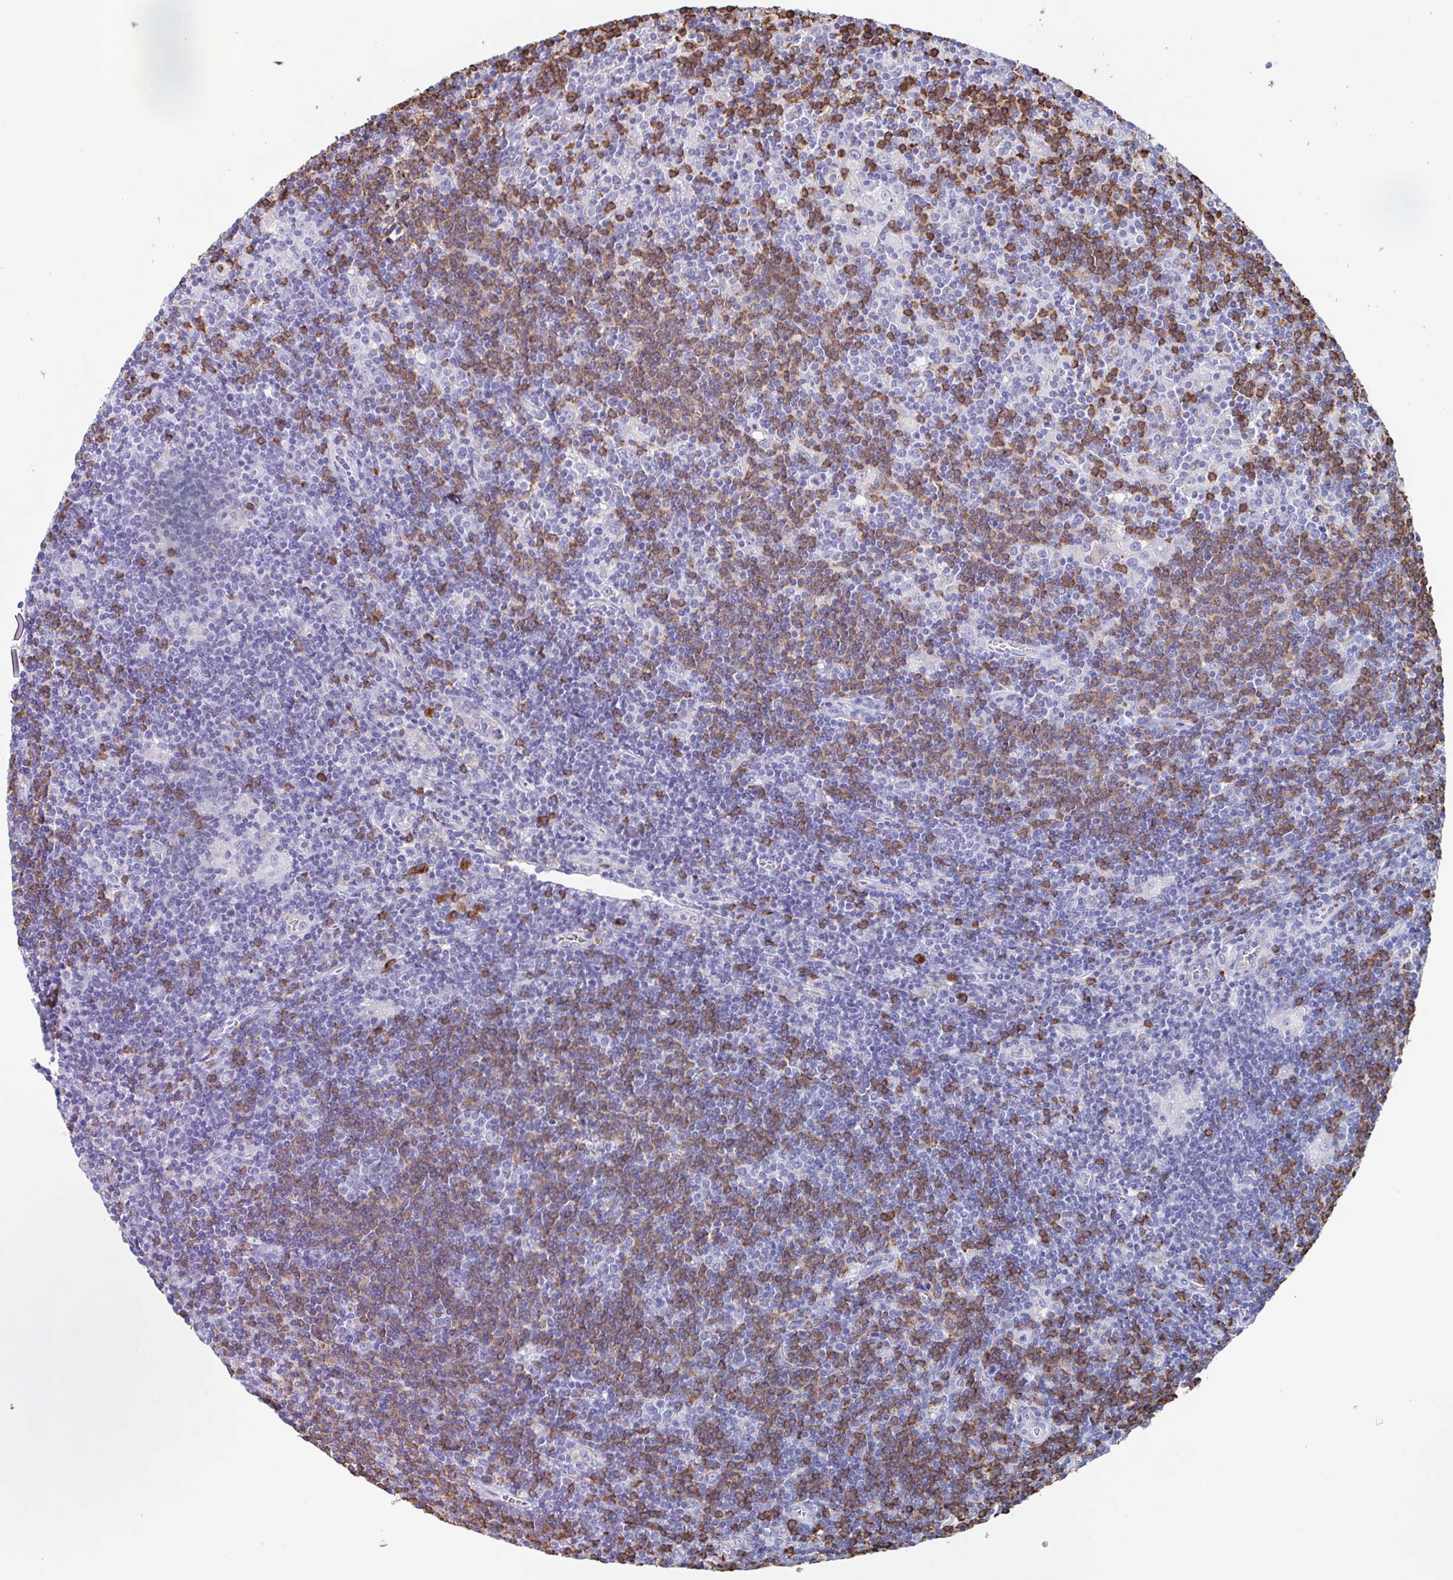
{"staining": {"intensity": "negative", "quantity": "none", "location": "none"}, "tissue": "lymphoma", "cell_type": "Tumor cells", "image_type": "cancer", "snomed": [{"axis": "morphology", "description": "Hodgkin's disease, NOS"}, {"axis": "topography", "description": "Lymph node"}], "caption": "This is an immunohistochemistry (IHC) histopathology image of Hodgkin's disease. There is no expression in tumor cells.", "gene": "TPD52", "patient": {"sex": "male", "age": 40}}